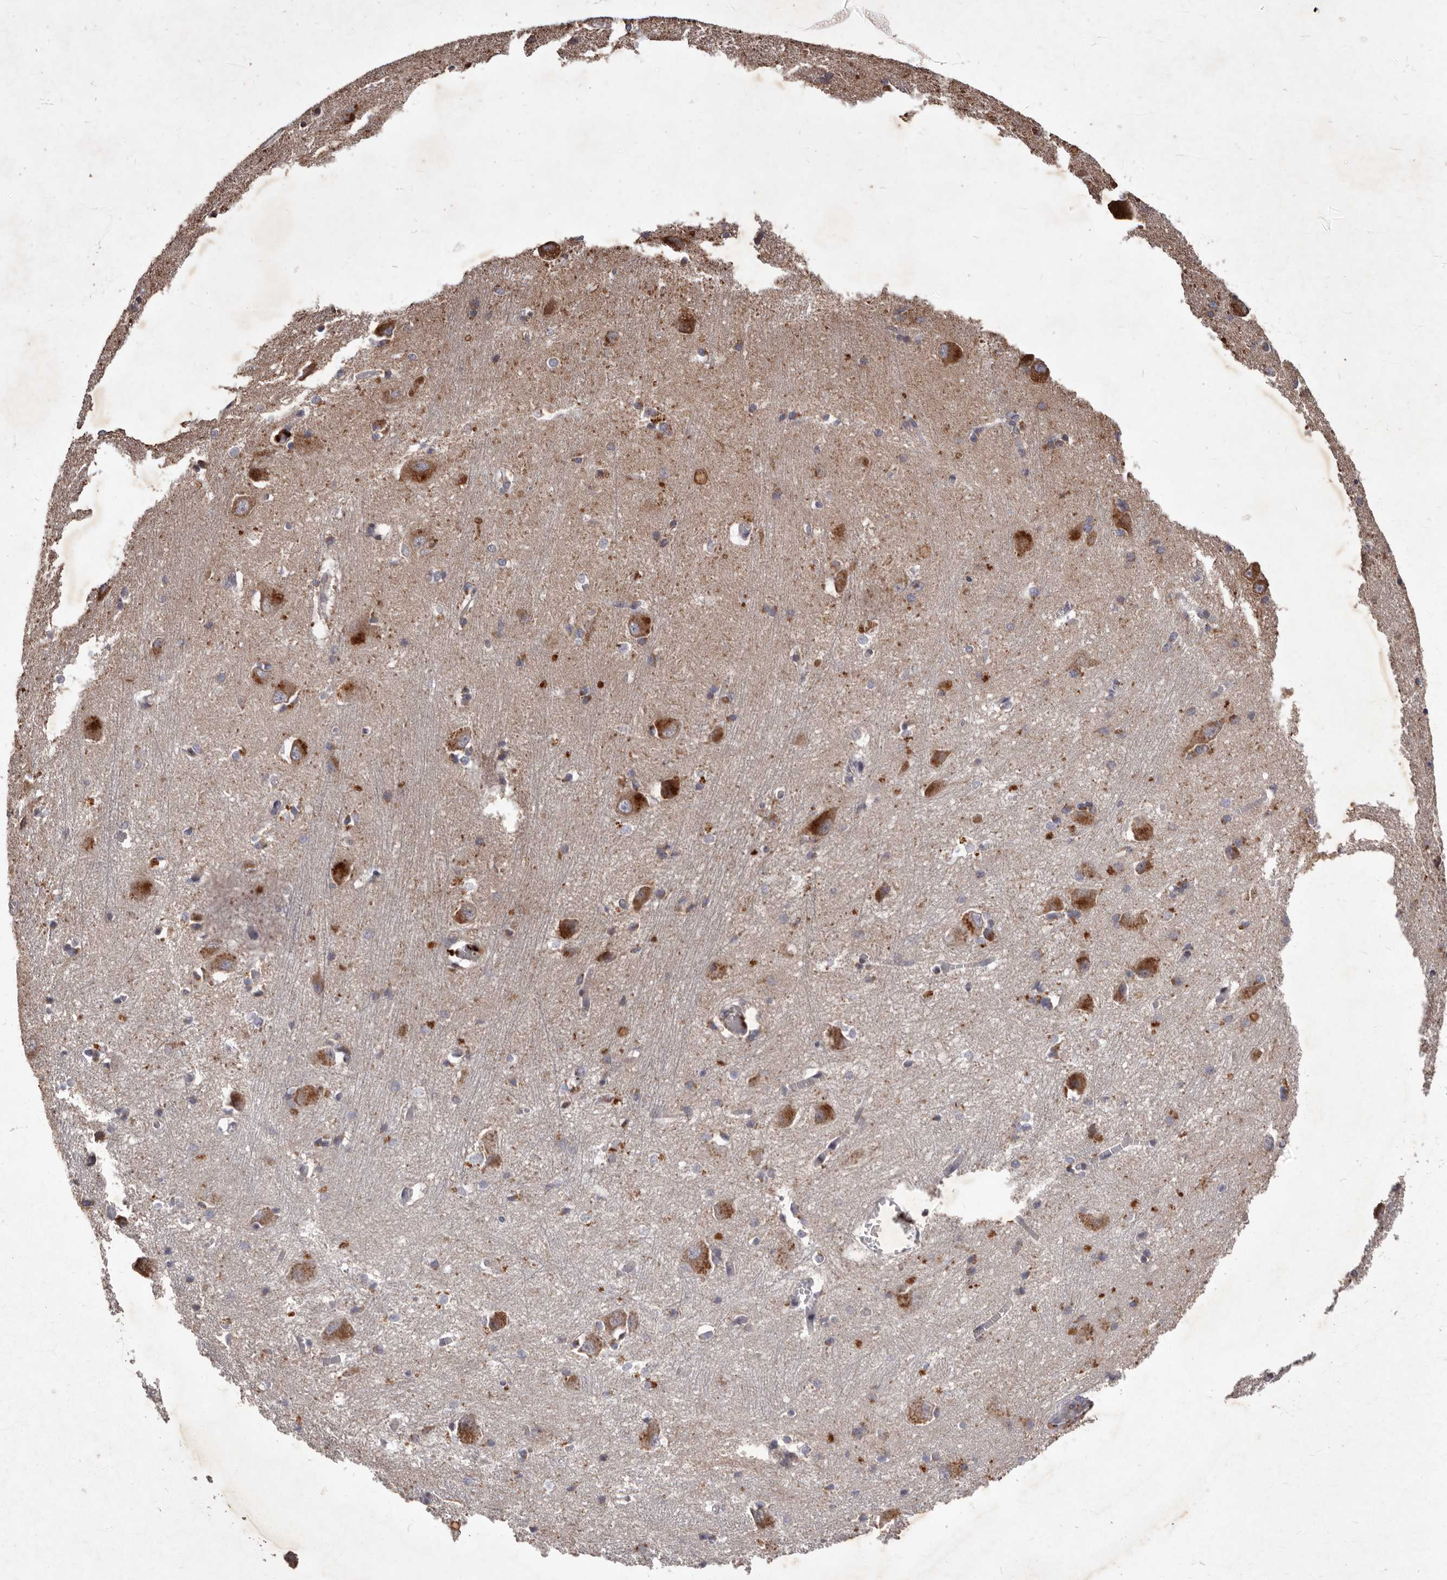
{"staining": {"intensity": "weak", "quantity": "<25%", "location": "cytoplasmic/membranous"}, "tissue": "caudate", "cell_type": "Glial cells", "image_type": "normal", "snomed": [{"axis": "morphology", "description": "Normal tissue, NOS"}, {"axis": "topography", "description": "Lateral ventricle wall"}], "caption": "Immunohistochemical staining of unremarkable caudate displays no significant staining in glial cells.", "gene": "CXCL14", "patient": {"sex": "male", "age": 37}}